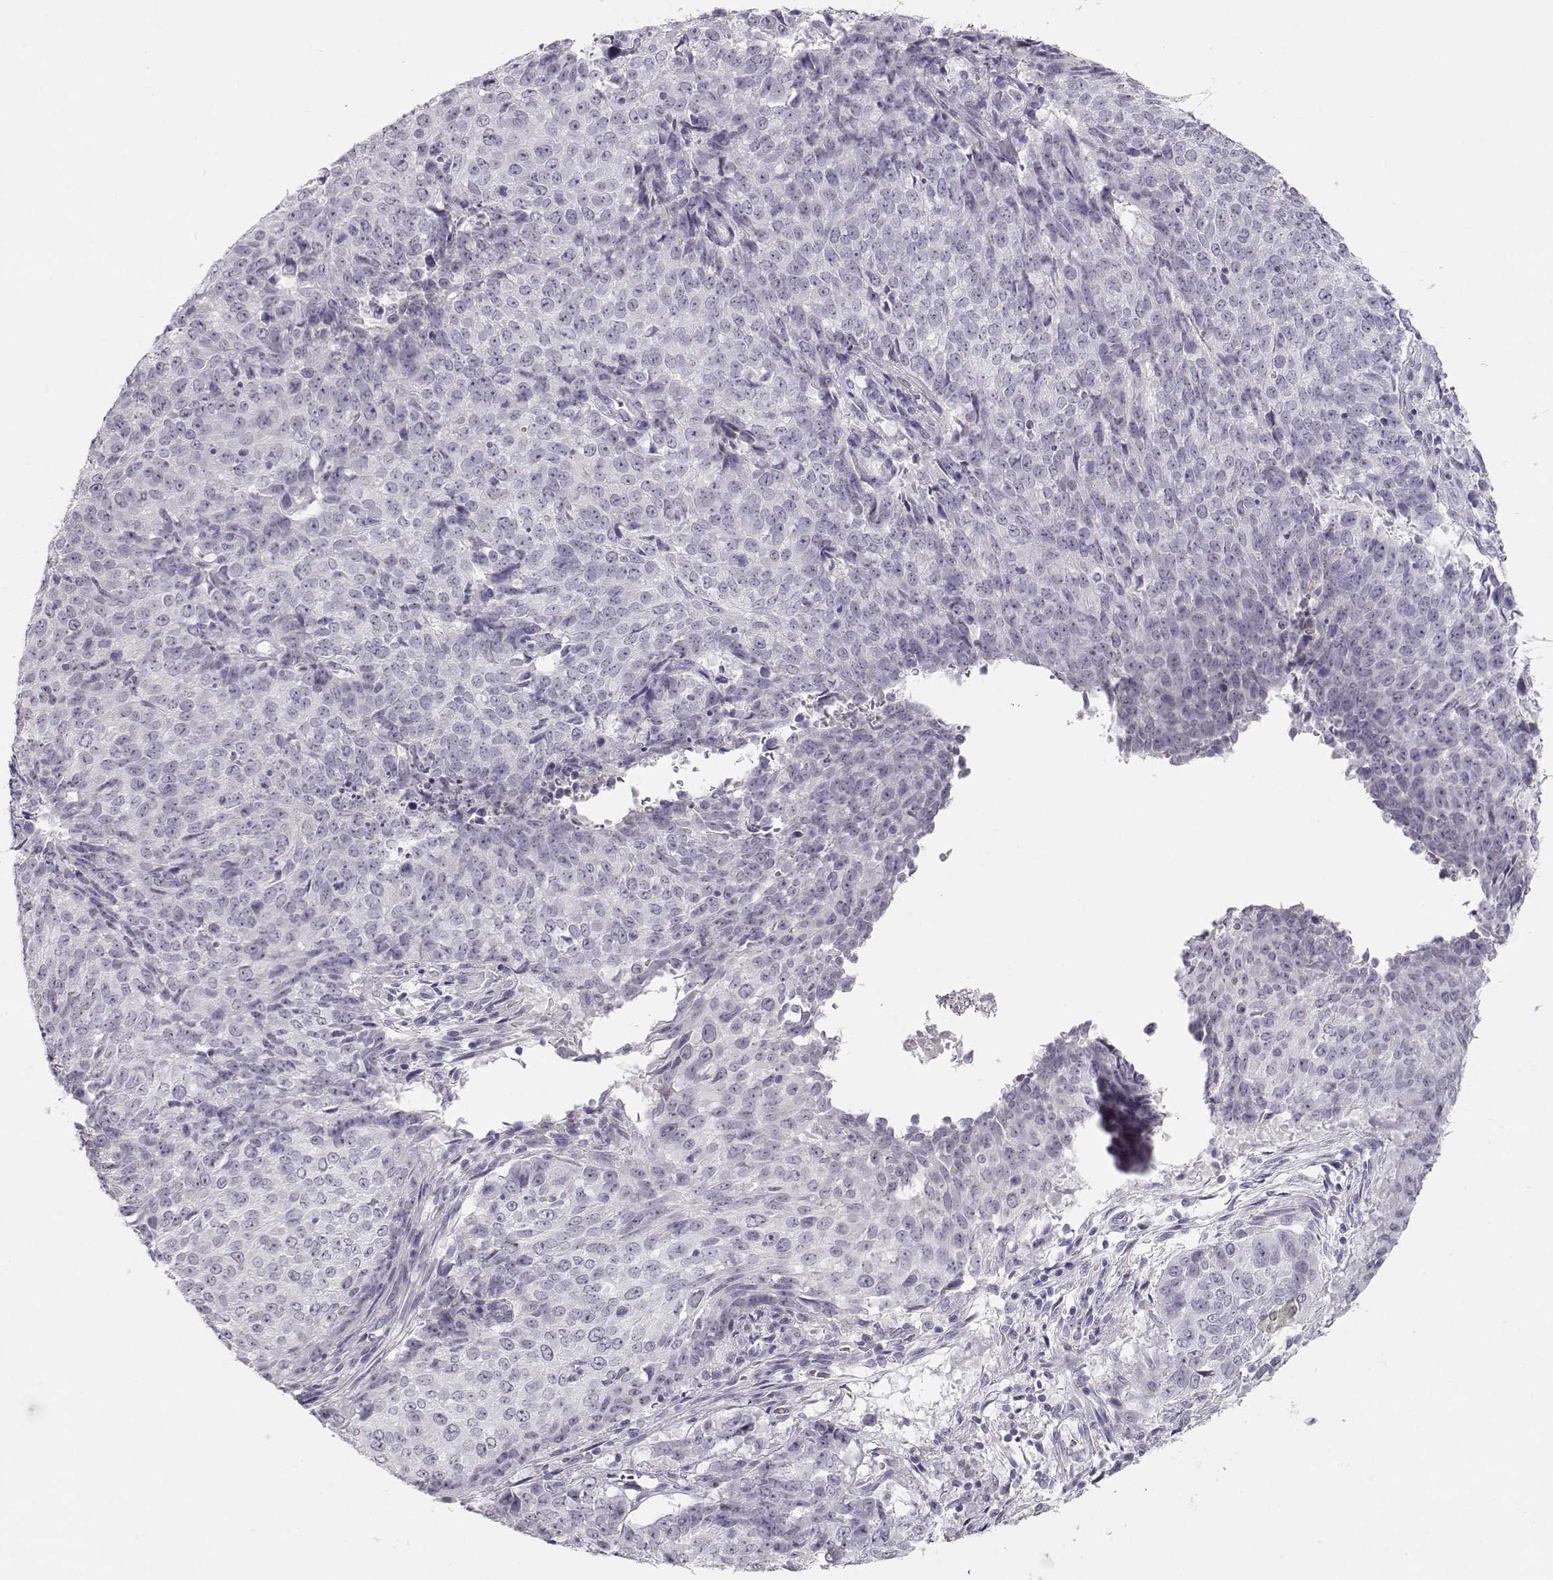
{"staining": {"intensity": "negative", "quantity": "none", "location": "none"}, "tissue": "lung cancer", "cell_type": "Tumor cells", "image_type": "cancer", "snomed": [{"axis": "morphology", "description": "Normal tissue, NOS"}, {"axis": "morphology", "description": "Squamous cell carcinoma, NOS"}, {"axis": "topography", "description": "Bronchus"}, {"axis": "topography", "description": "Lung"}], "caption": "Lung cancer (squamous cell carcinoma) stained for a protein using immunohistochemistry (IHC) demonstrates no expression tumor cells.", "gene": "IMPG1", "patient": {"sex": "male", "age": 64}}